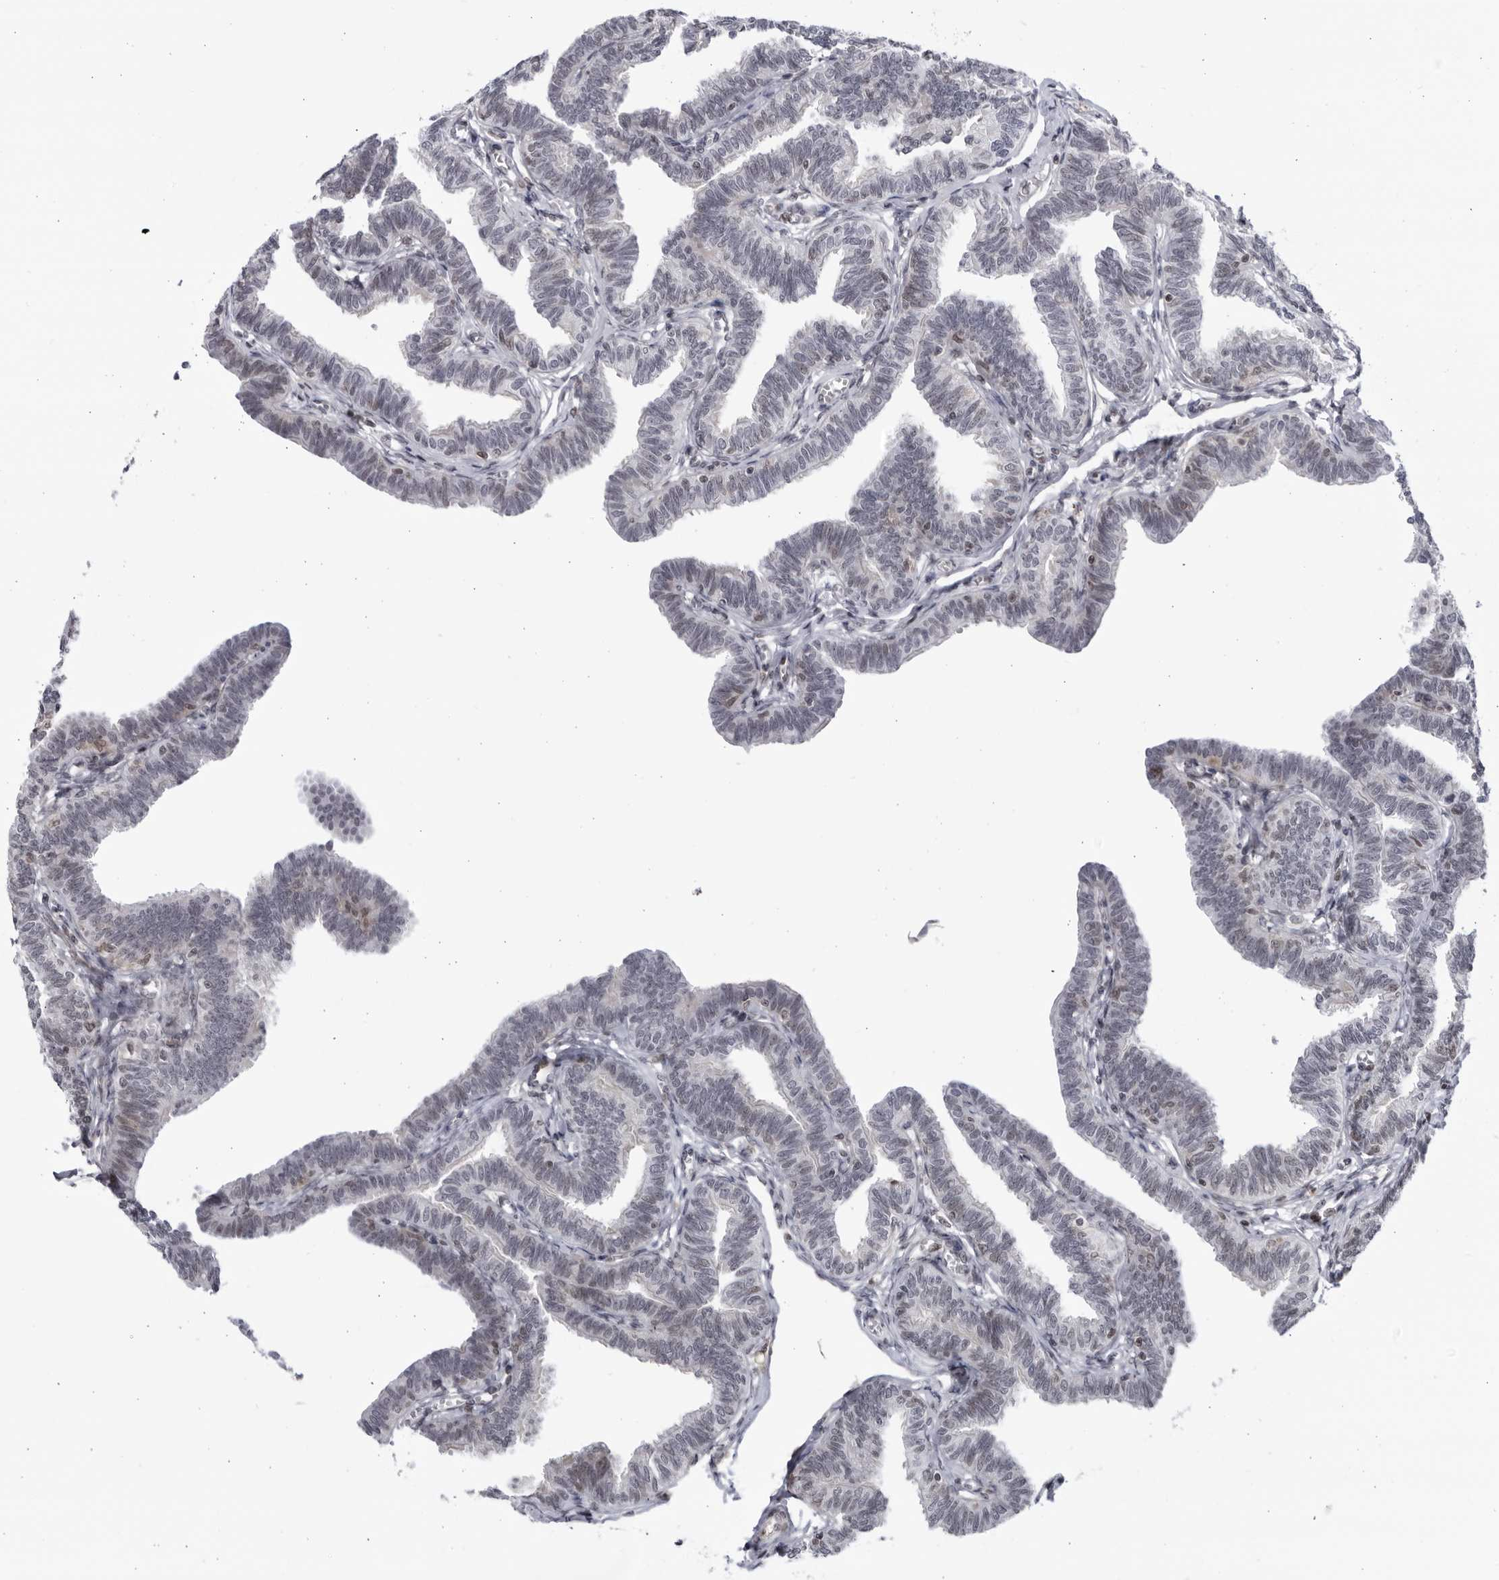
{"staining": {"intensity": "weak", "quantity": "<25%", "location": "nuclear"}, "tissue": "fallopian tube", "cell_type": "Glandular cells", "image_type": "normal", "snomed": [{"axis": "morphology", "description": "Normal tissue, NOS"}, {"axis": "topography", "description": "Fallopian tube"}, {"axis": "topography", "description": "Ovary"}], "caption": "The IHC micrograph has no significant positivity in glandular cells of fallopian tube.", "gene": "DTL", "patient": {"sex": "female", "age": 23}}